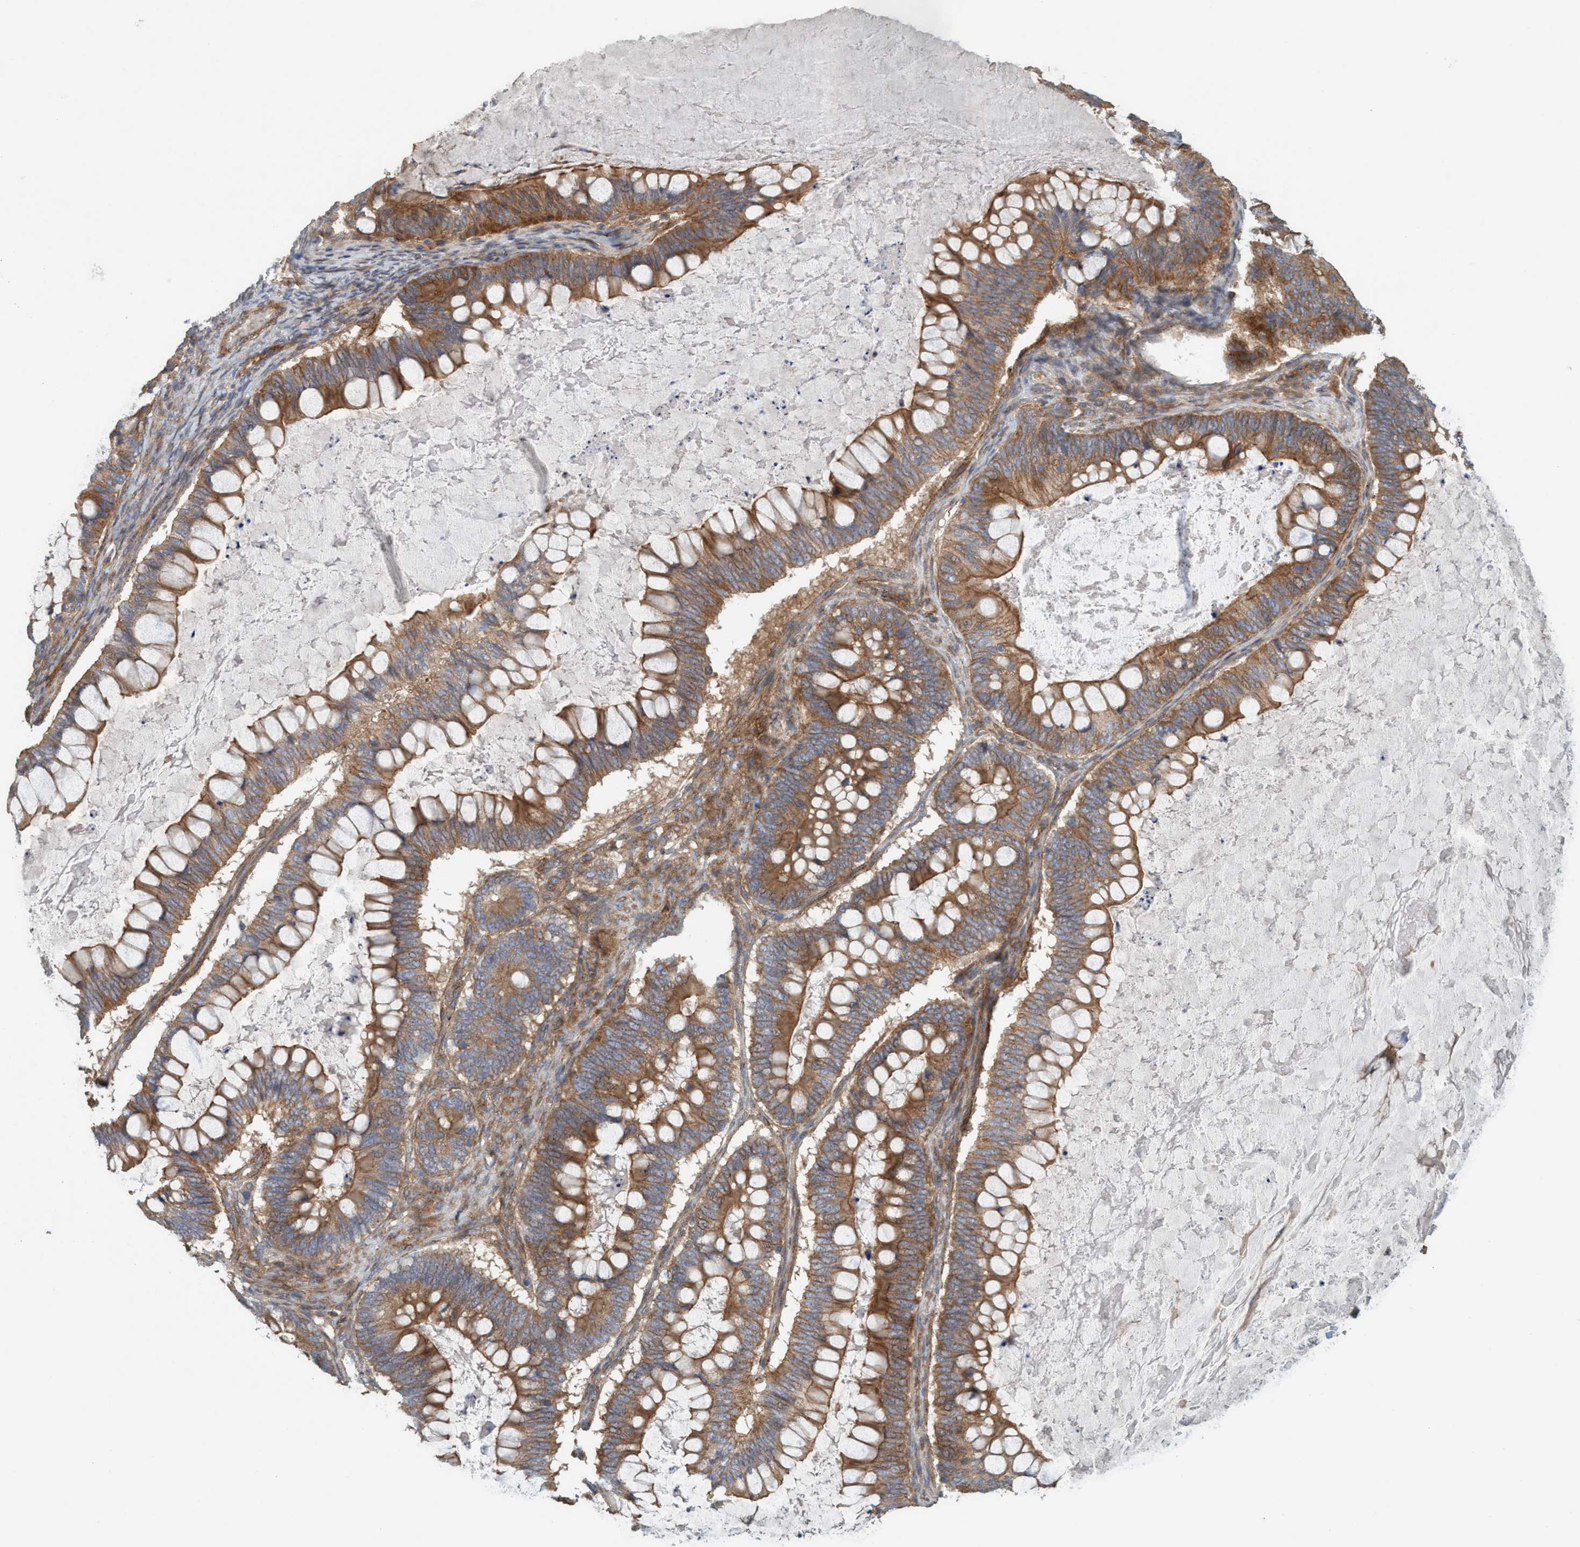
{"staining": {"intensity": "moderate", "quantity": ">75%", "location": "cytoplasmic/membranous"}, "tissue": "ovarian cancer", "cell_type": "Tumor cells", "image_type": "cancer", "snomed": [{"axis": "morphology", "description": "Cystadenocarcinoma, mucinous, NOS"}, {"axis": "topography", "description": "Ovary"}], "caption": "This photomicrograph shows IHC staining of human ovarian mucinous cystadenocarcinoma, with medium moderate cytoplasmic/membranous expression in about >75% of tumor cells.", "gene": "SPECC1", "patient": {"sex": "female", "age": 61}}